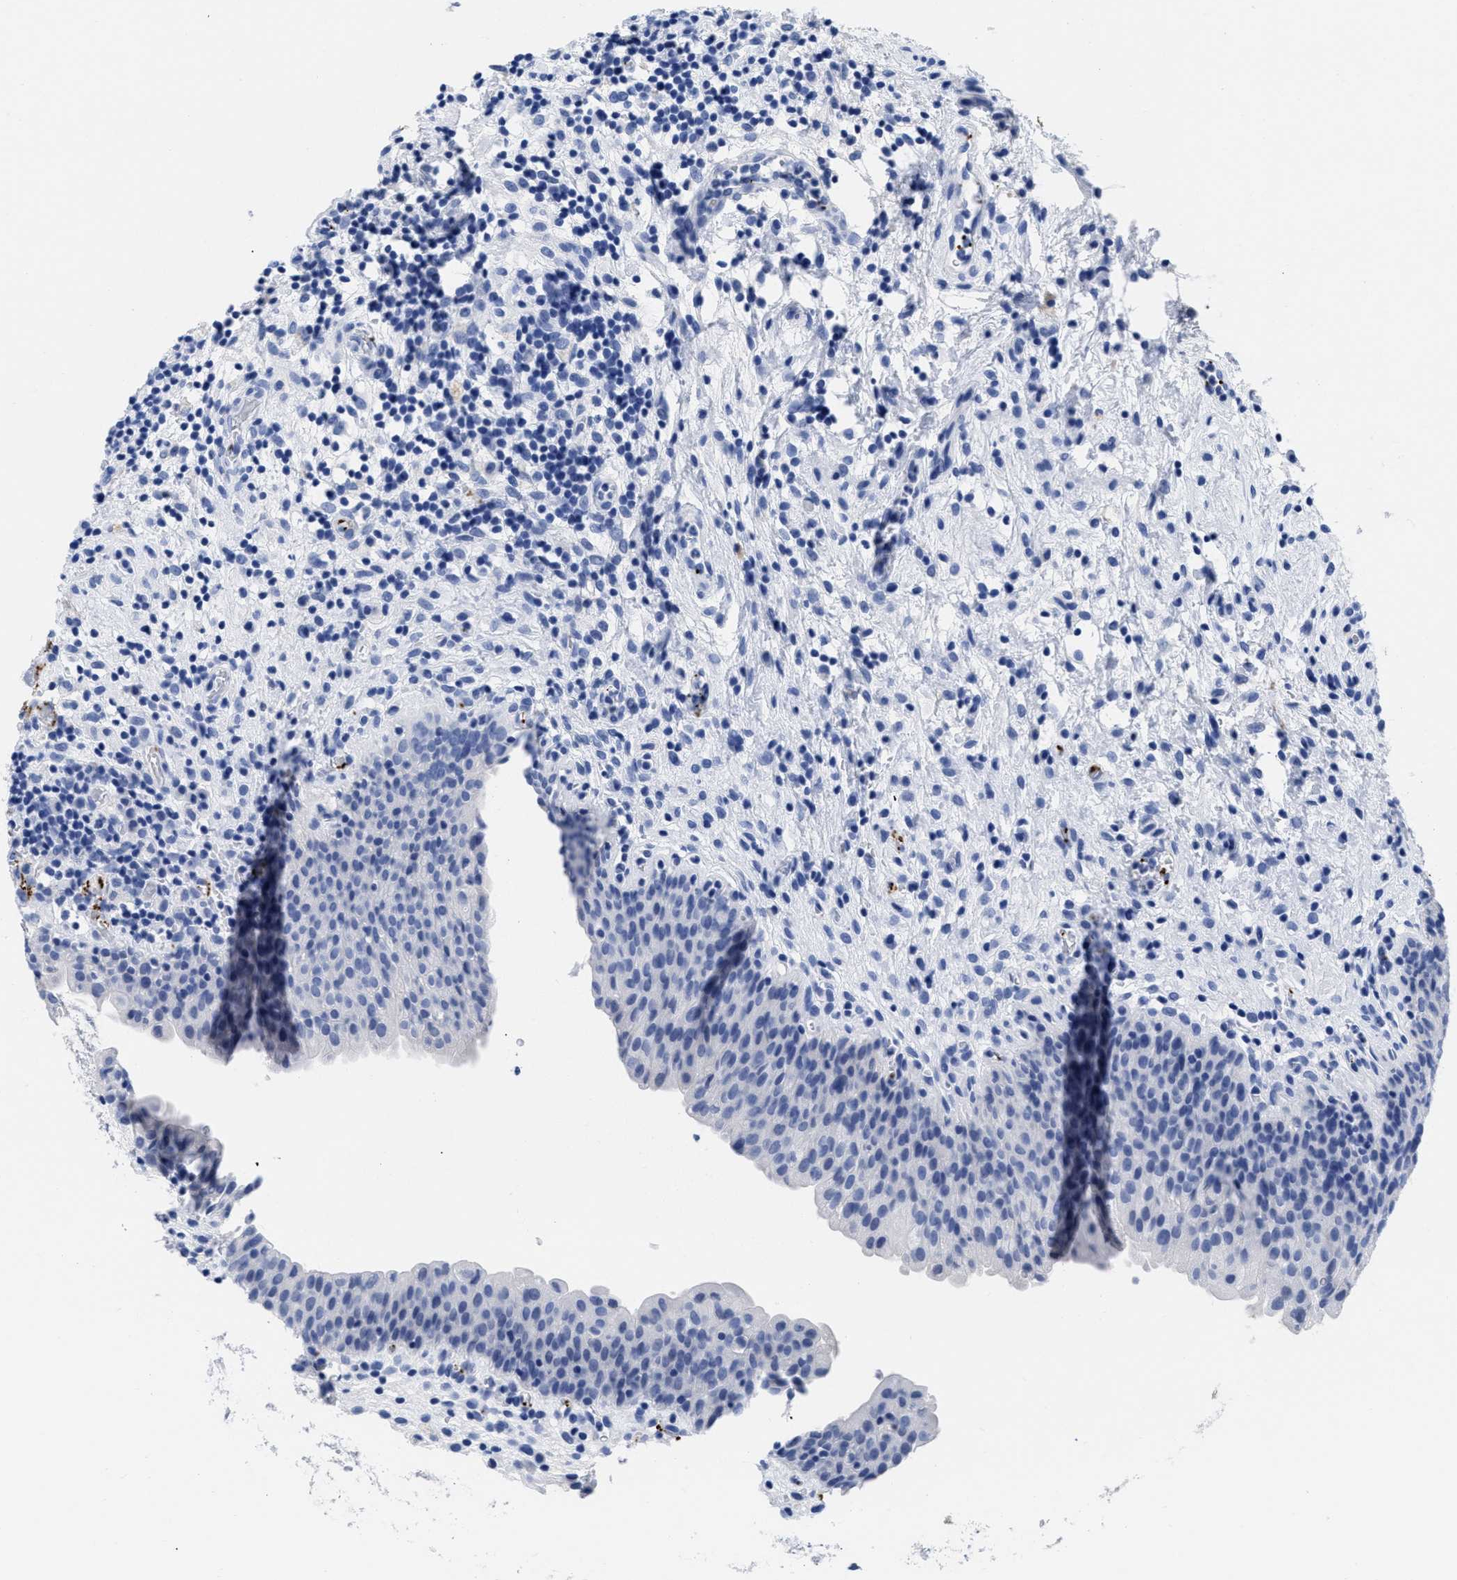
{"staining": {"intensity": "negative", "quantity": "none", "location": "none"}, "tissue": "urinary bladder", "cell_type": "Urothelial cells", "image_type": "normal", "snomed": [{"axis": "morphology", "description": "Normal tissue, NOS"}, {"axis": "topography", "description": "Urinary bladder"}], "caption": "Protein analysis of normal urinary bladder reveals no significant expression in urothelial cells. (DAB (3,3'-diaminobenzidine) immunohistochemistry visualized using brightfield microscopy, high magnification).", "gene": "TREML1", "patient": {"sex": "male", "age": 37}}